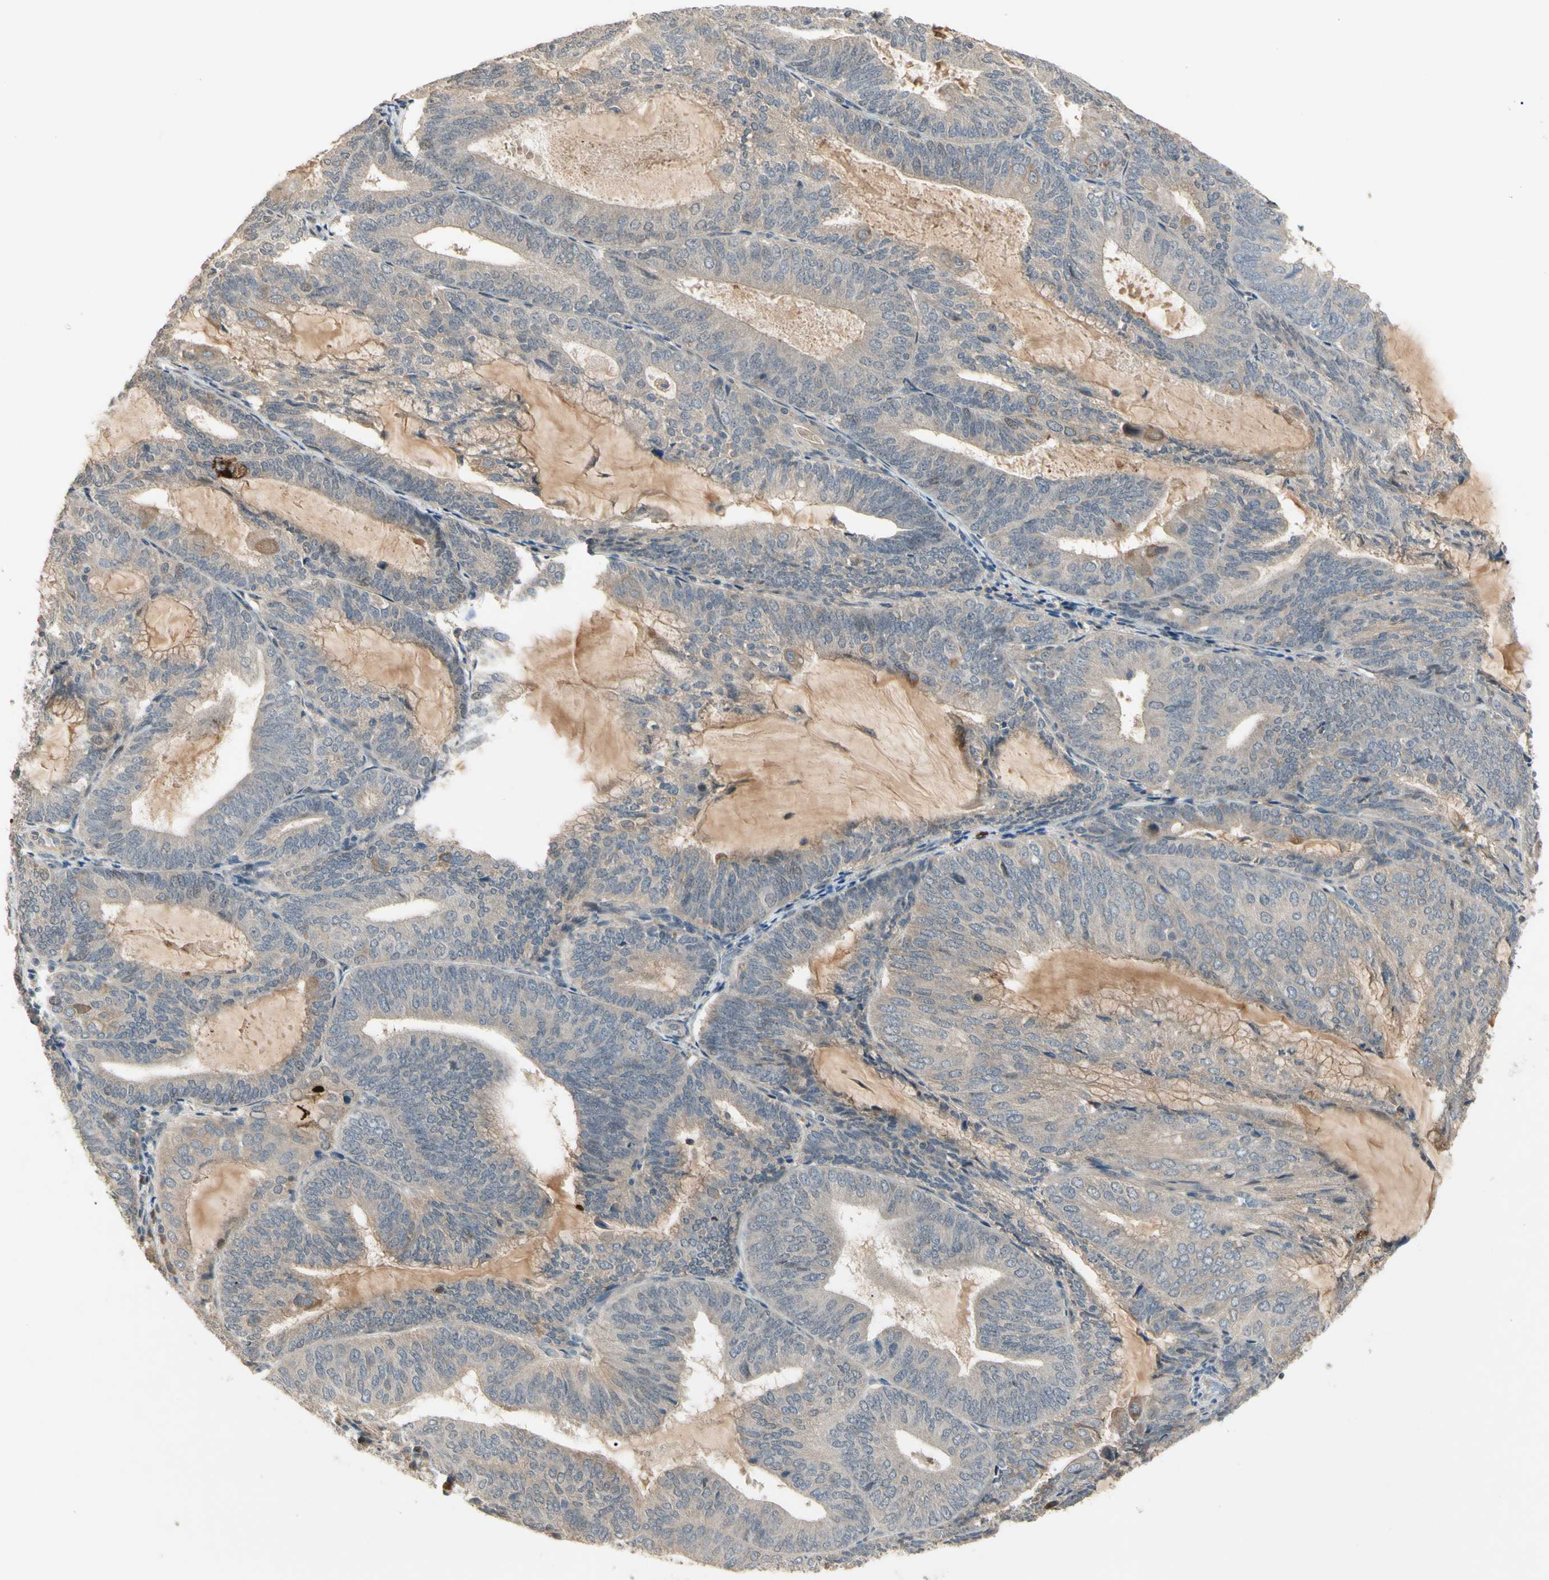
{"staining": {"intensity": "weak", "quantity": "<25%", "location": "cytoplasmic/membranous"}, "tissue": "endometrial cancer", "cell_type": "Tumor cells", "image_type": "cancer", "snomed": [{"axis": "morphology", "description": "Adenocarcinoma, NOS"}, {"axis": "topography", "description": "Endometrium"}], "caption": "An image of human endometrial cancer is negative for staining in tumor cells. The staining is performed using DAB brown chromogen with nuclei counter-stained in using hematoxylin.", "gene": "ATG4C", "patient": {"sex": "female", "age": 81}}